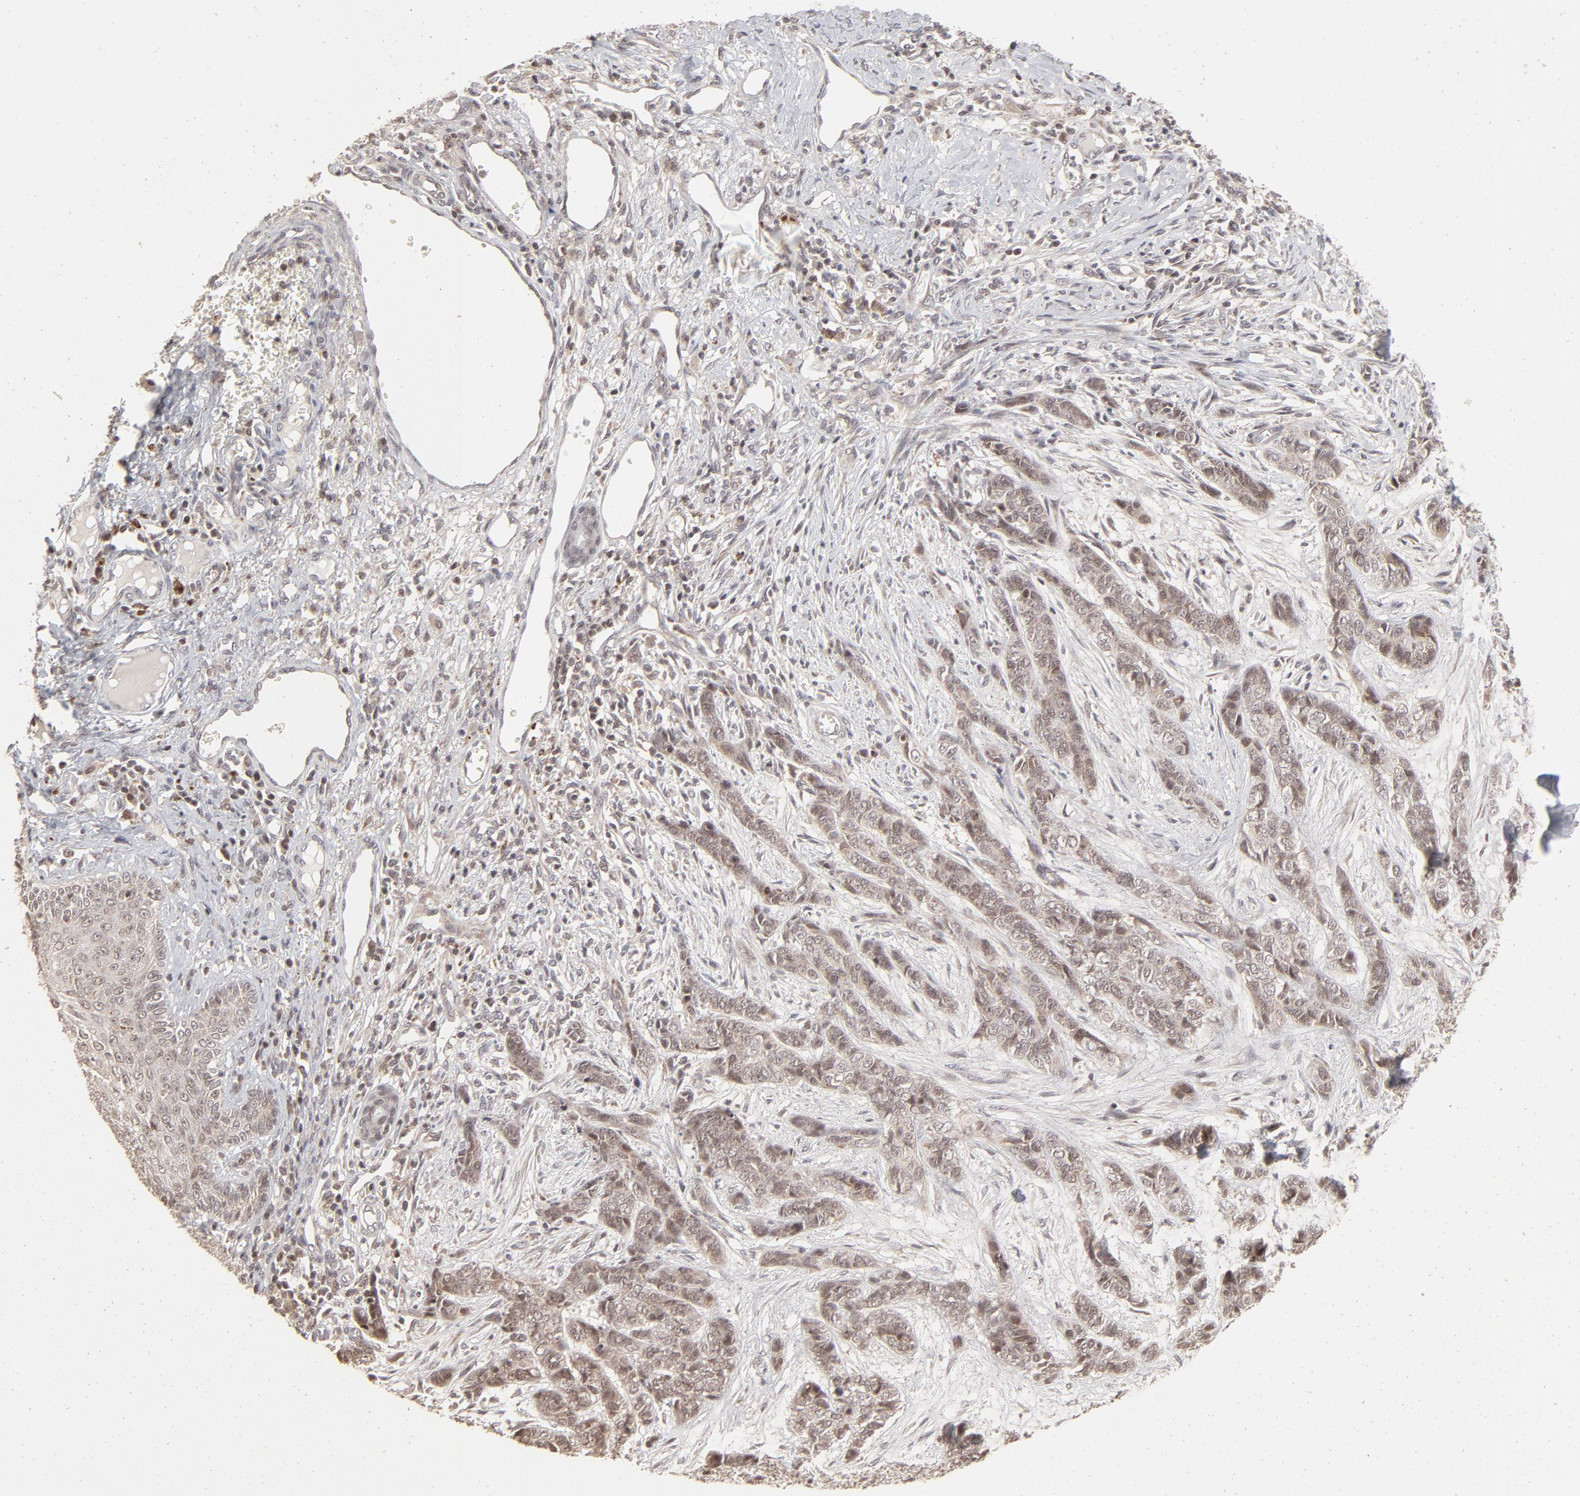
{"staining": {"intensity": "weak", "quantity": ">75%", "location": "cytoplasmic/membranous,nuclear"}, "tissue": "skin cancer", "cell_type": "Tumor cells", "image_type": "cancer", "snomed": [{"axis": "morphology", "description": "Basal cell carcinoma"}, {"axis": "topography", "description": "Skin"}], "caption": "Basal cell carcinoma (skin) stained for a protein displays weak cytoplasmic/membranous and nuclear positivity in tumor cells.", "gene": "ARIH1", "patient": {"sex": "female", "age": 64}}